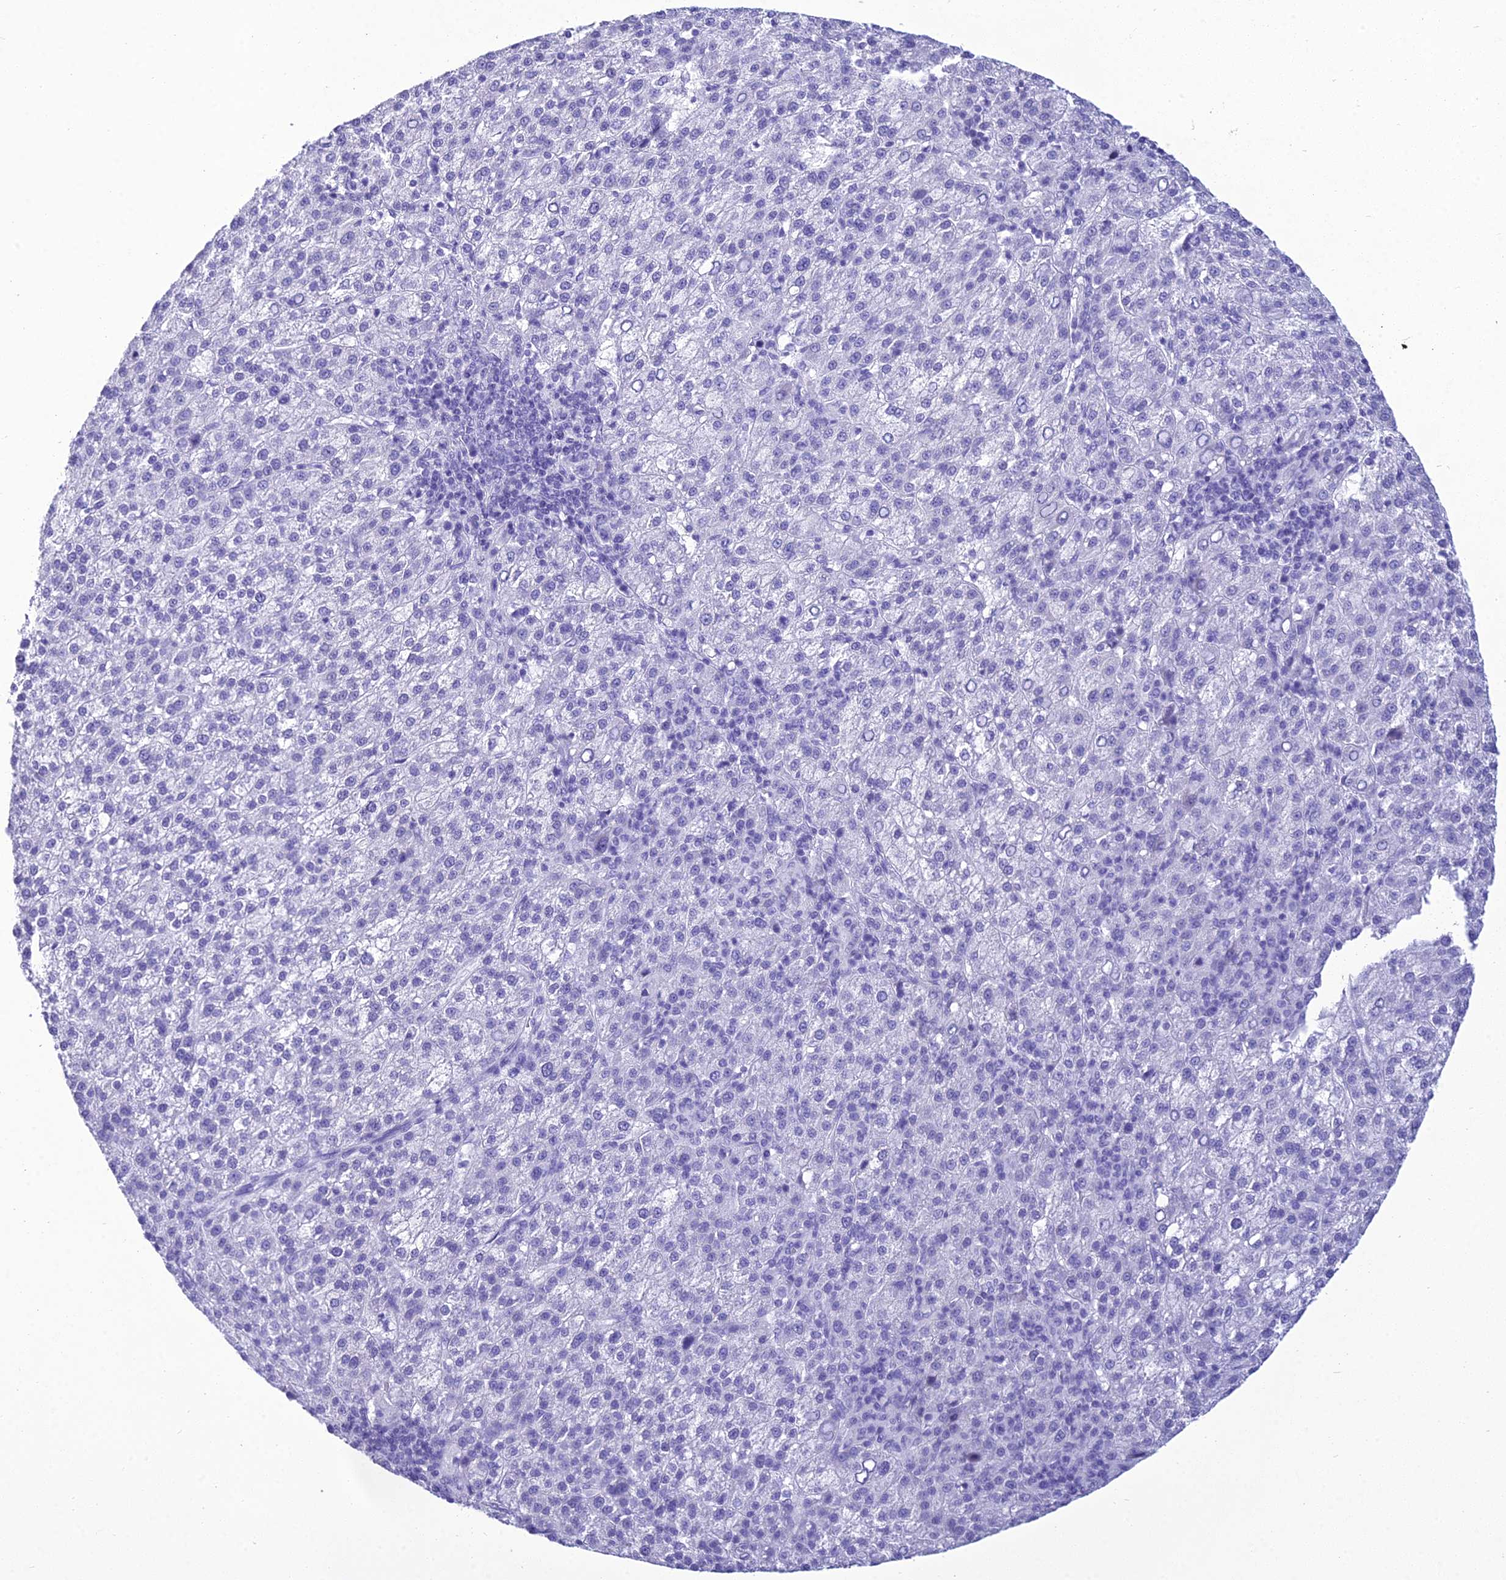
{"staining": {"intensity": "negative", "quantity": "none", "location": "none"}, "tissue": "liver cancer", "cell_type": "Tumor cells", "image_type": "cancer", "snomed": [{"axis": "morphology", "description": "Carcinoma, Hepatocellular, NOS"}, {"axis": "topography", "description": "Liver"}], "caption": "Immunohistochemistry of human liver cancer (hepatocellular carcinoma) reveals no positivity in tumor cells. (DAB immunohistochemistry (IHC) visualized using brightfield microscopy, high magnification).", "gene": "ZNF442", "patient": {"sex": "female", "age": 58}}